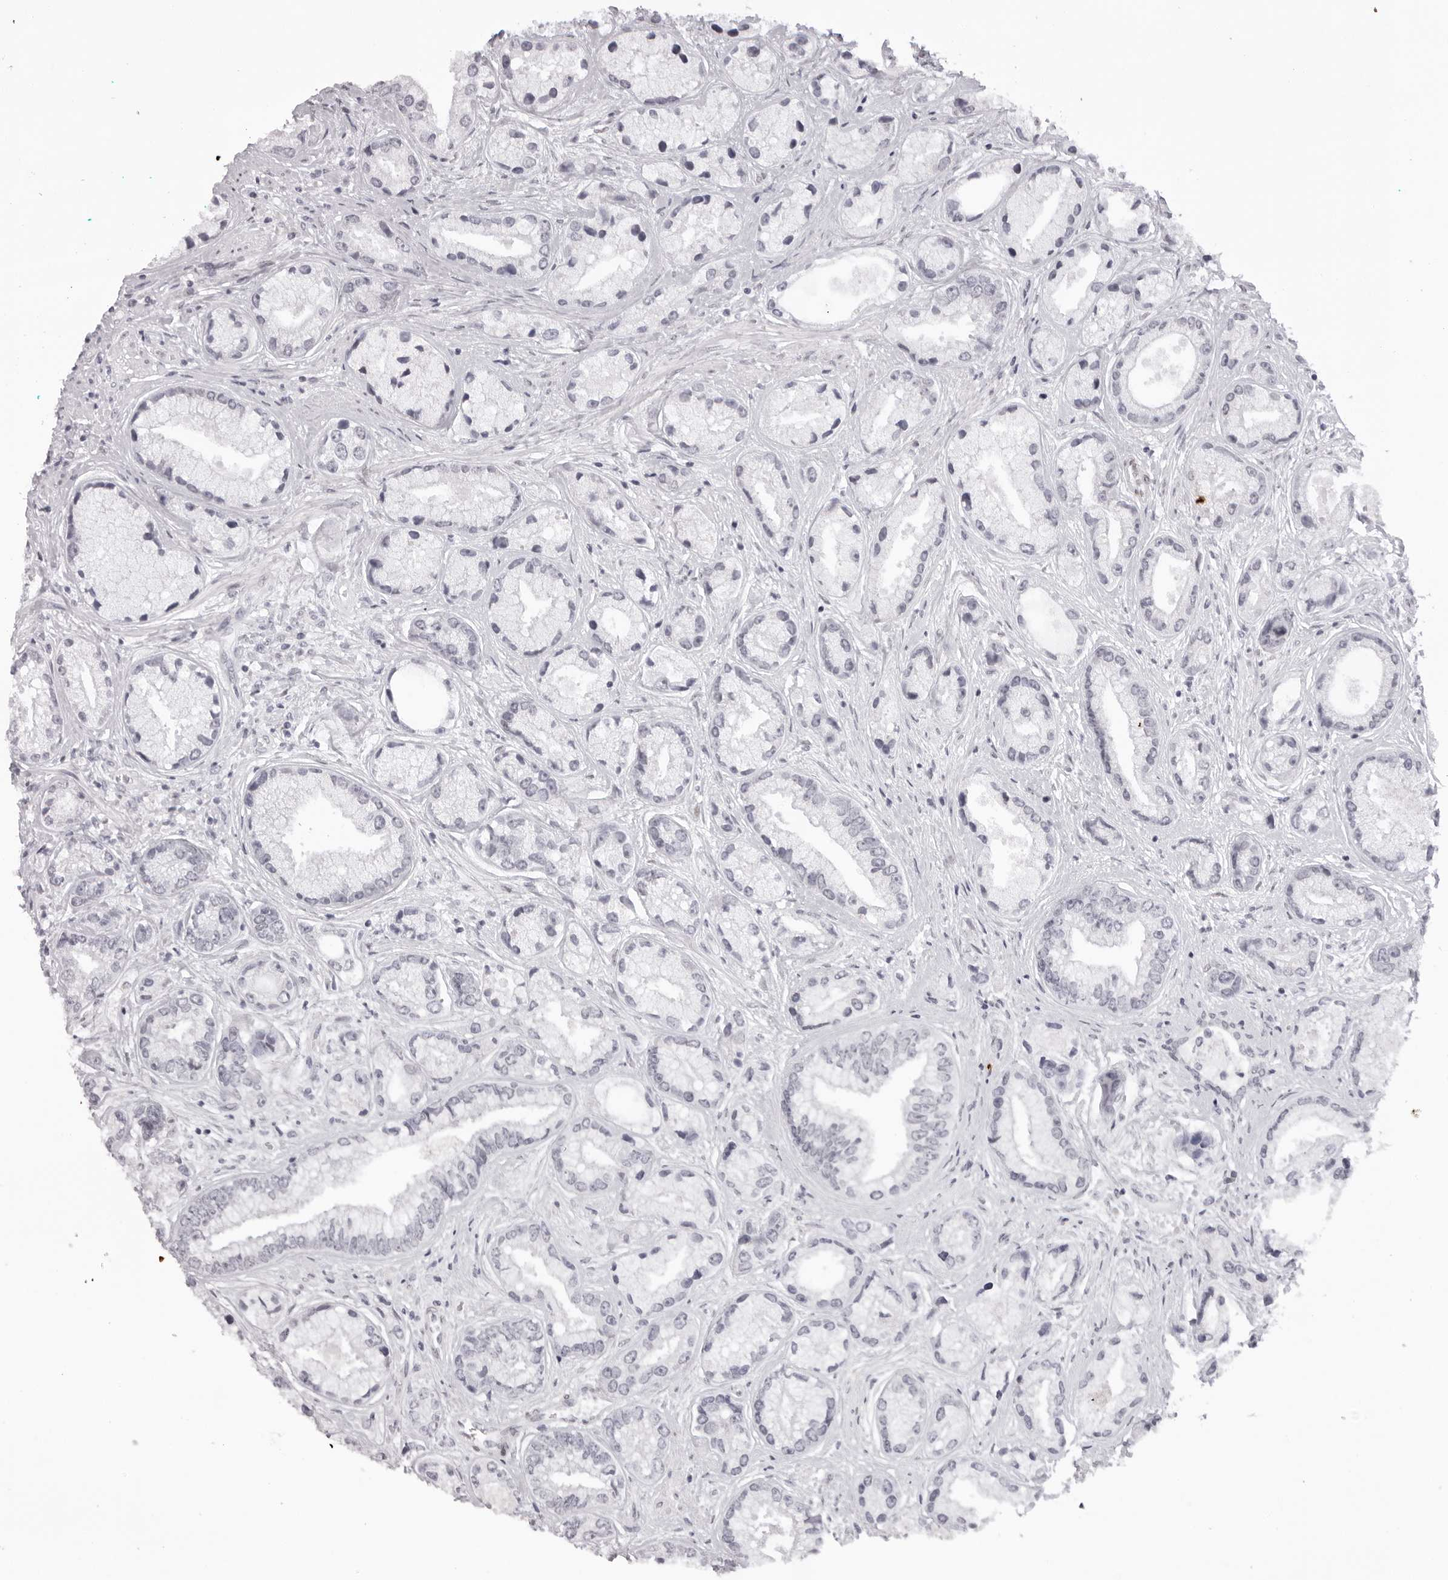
{"staining": {"intensity": "negative", "quantity": "none", "location": "none"}, "tissue": "prostate cancer", "cell_type": "Tumor cells", "image_type": "cancer", "snomed": [{"axis": "morphology", "description": "Adenocarcinoma, High grade"}, {"axis": "topography", "description": "Prostate"}], "caption": "Tumor cells are negative for protein expression in human prostate adenocarcinoma (high-grade).", "gene": "MAFK", "patient": {"sex": "male", "age": 61}}